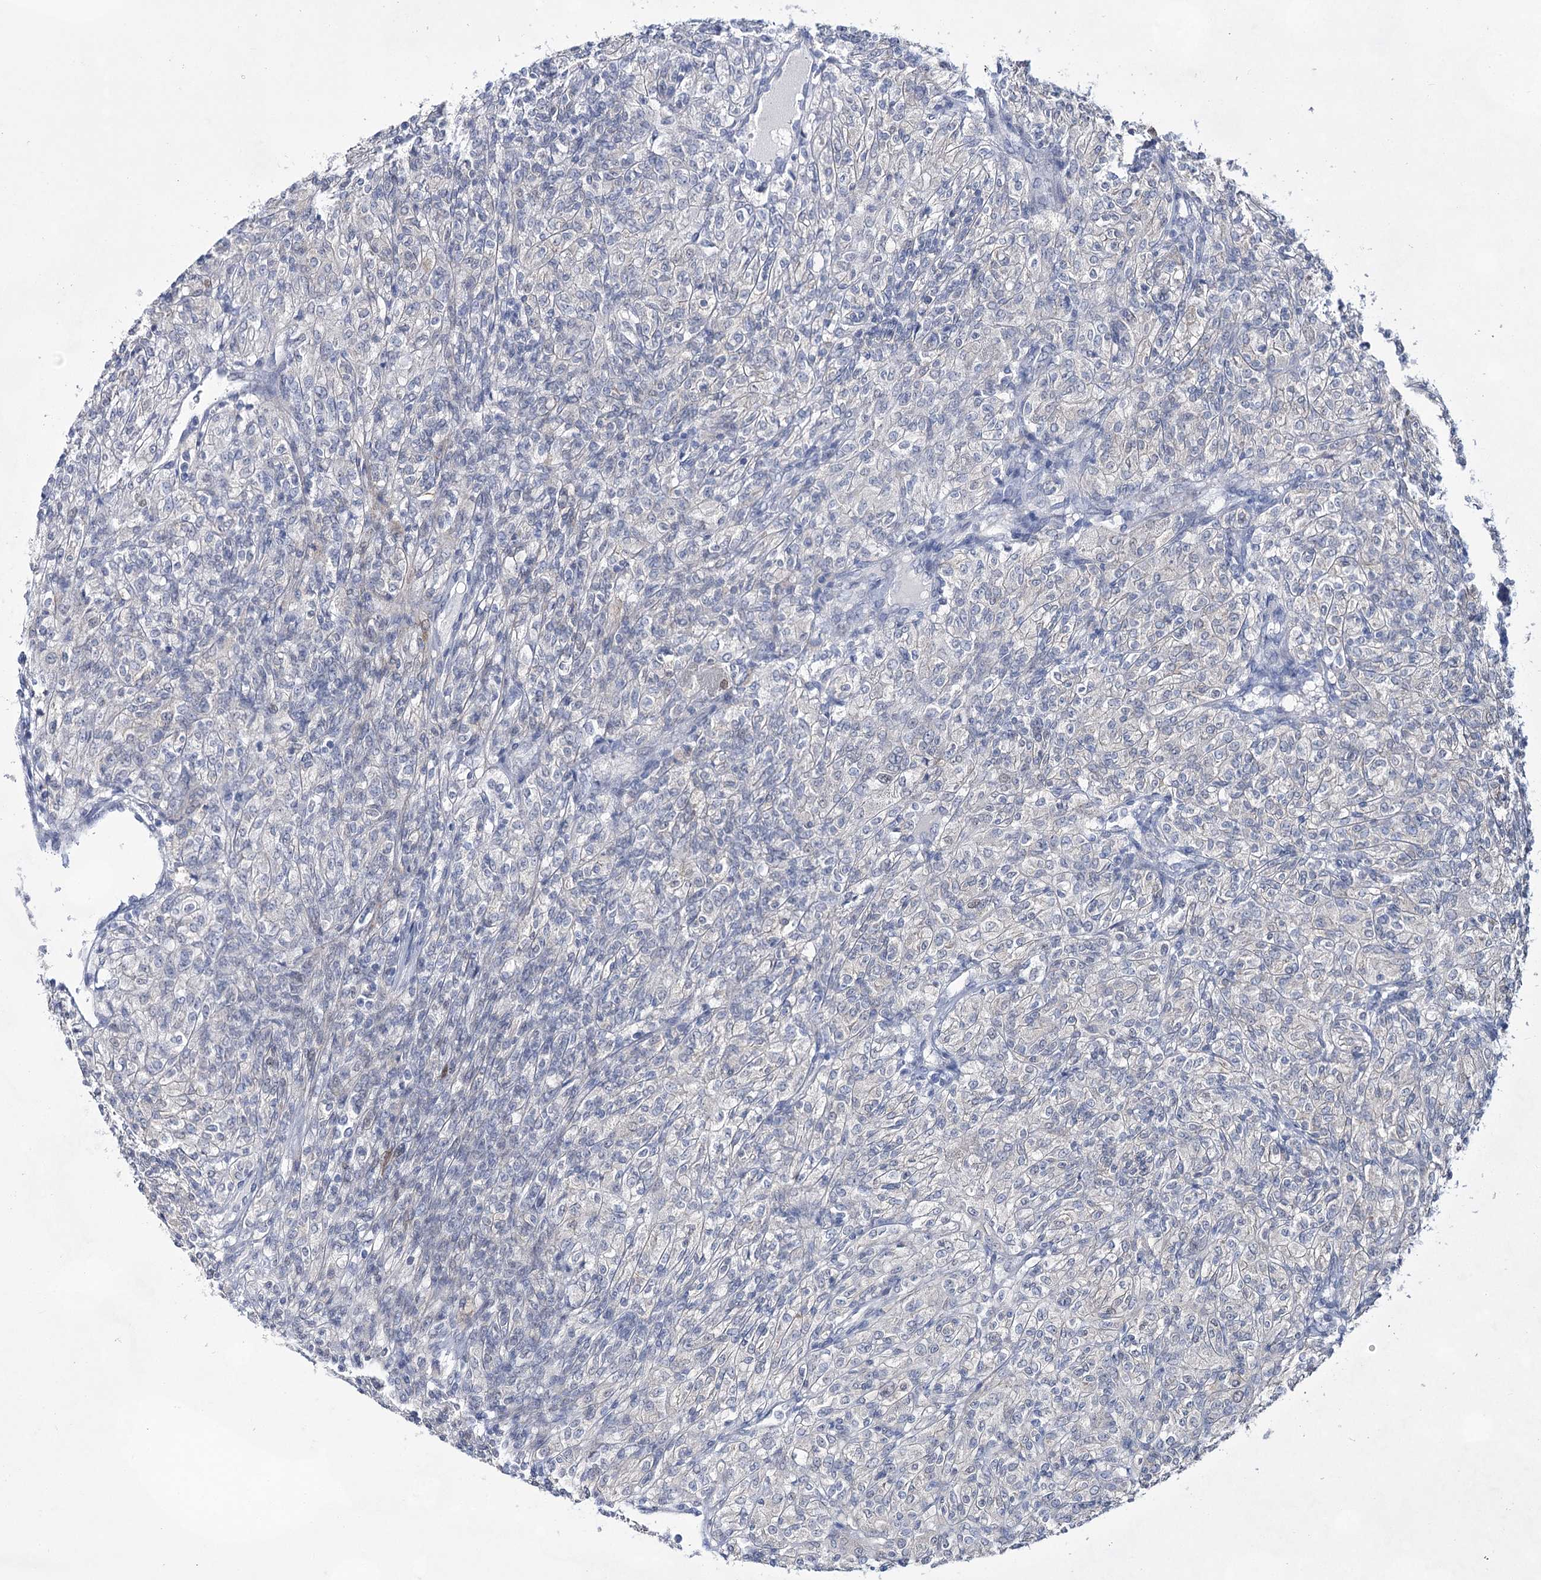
{"staining": {"intensity": "negative", "quantity": "none", "location": "none"}, "tissue": "renal cancer", "cell_type": "Tumor cells", "image_type": "cancer", "snomed": [{"axis": "morphology", "description": "Adenocarcinoma, NOS"}, {"axis": "topography", "description": "Kidney"}], "caption": "This is a micrograph of IHC staining of adenocarcinoma (renal), which shows no staining in tumor cells. The staining is performed using DAB brown chromogen with nuclei counter-stained in using hematoxylin.", "gene": "UGDH", "patient": {"sex": "male", "age": 77}}